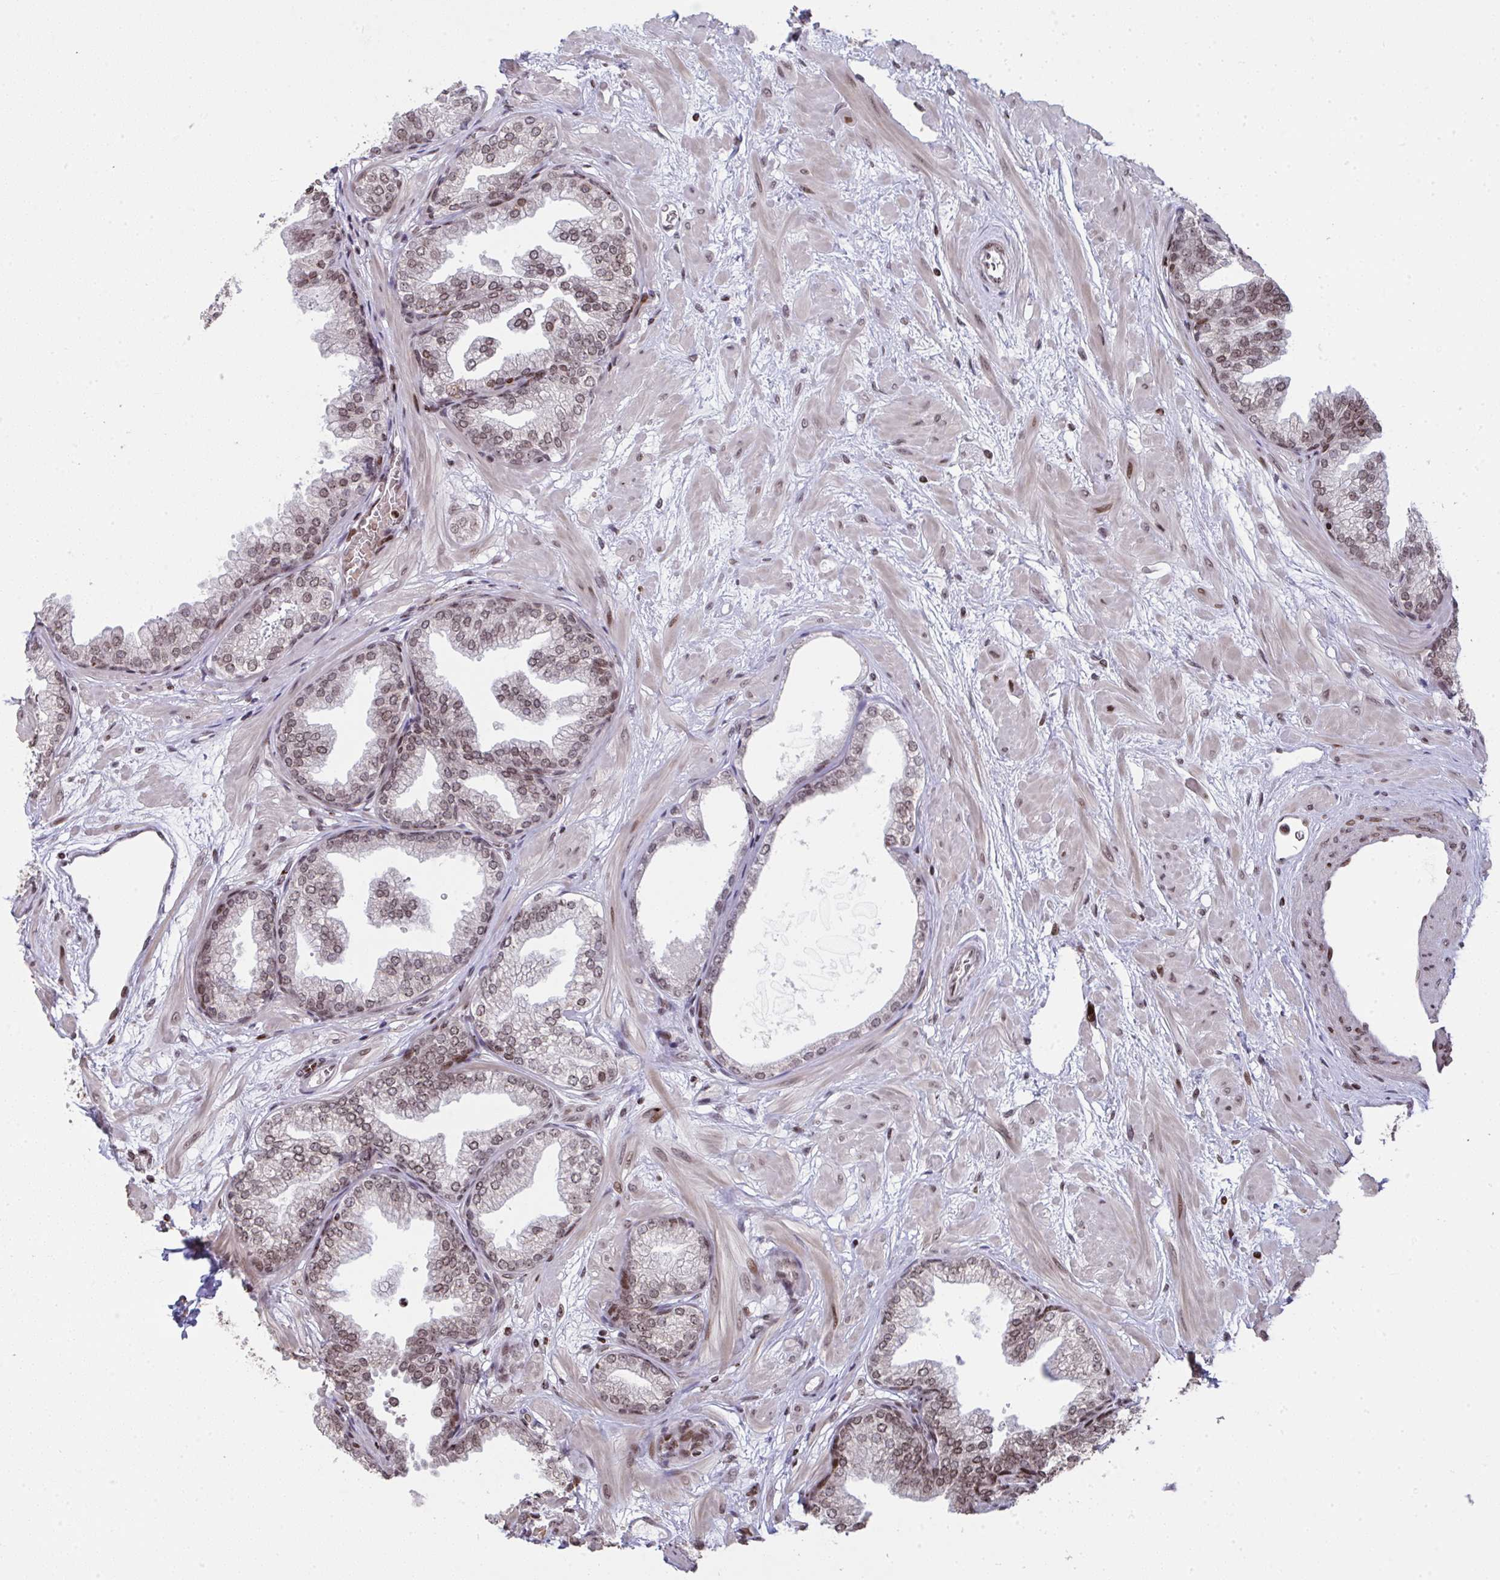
{"staining": {"intensity": "moderate", "quantity": ">75%", "location": "nuclear"}, "tissue": "prostate", "cell_type": "Glandular cells", "image_type": "normal", "snomed": [{"axis": "morphology", "description": "Normal tissue, NOS"}, {"axis": "topography", "description": "Prostate"}], "caption": "Protein staining reveals moderate nuclear positivity in approximately >75% of glandular cells in unremarkable prostate. The staining is performed using DAB brown chromogen to label protein expression. The nuclei are counter-stained blue using hematoxylin.", "gene": "NIP7", "patient": {"sex": "male", "age": 37}}